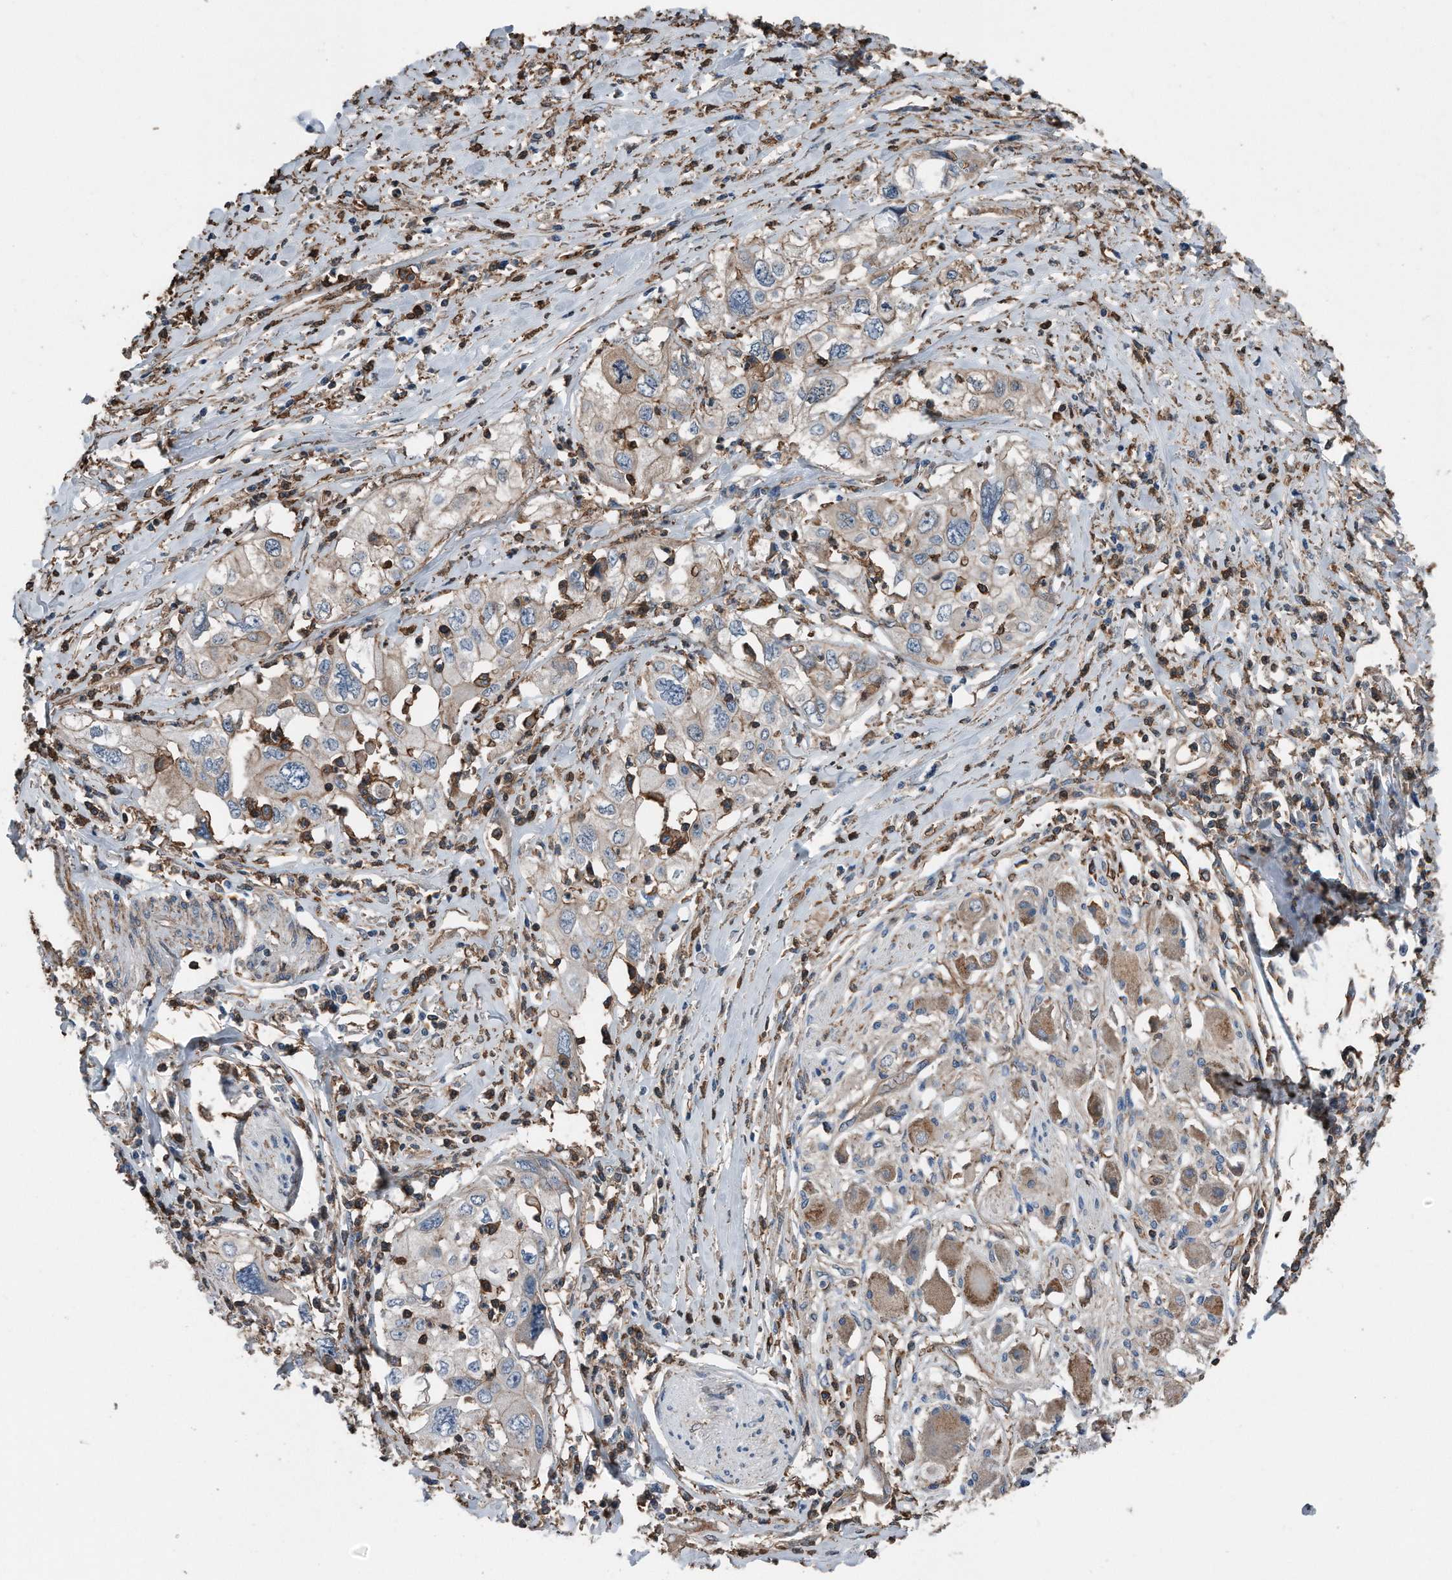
{"staining": {"intensity": "weak", "quantity": "25%-75%", "location": "cytoplasmic/membranous"}, "tissue": "cervical cancer", "cell_type": "Tumor cells", "image_type": "cancer", "snomed": [{"axis": "morphology", "description": "Squamous cell carcinoma, NOS"}, {"axis": "topography", "description": "Cervix"}], "caption": "Cervical cancer tissue shows weak cytoplasmic/membranous expression in about 25%-75% of tumor cells", "gene": "RSPO3", "patient": {"sex": "female", "age": 31}}